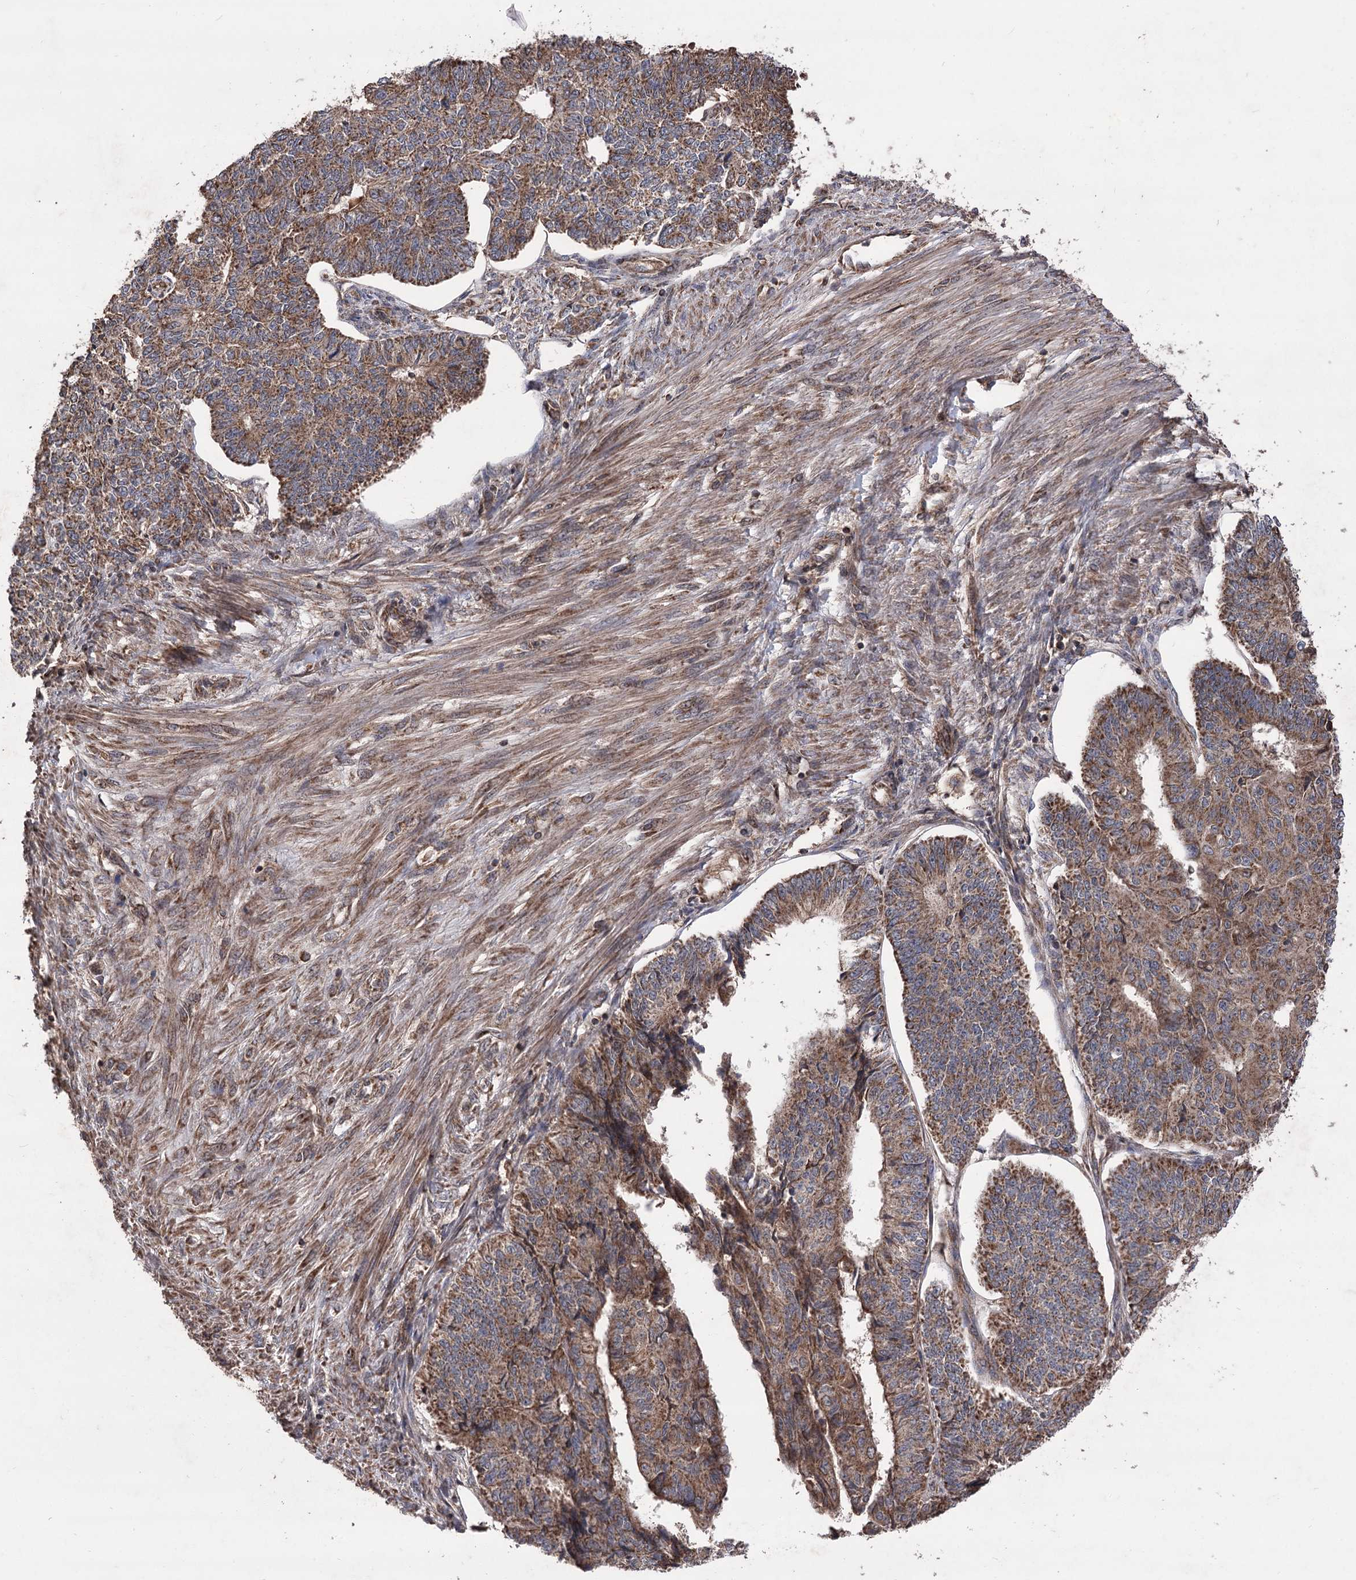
{"staining": {"intensity": "strong", "quantity": ">75%", "location": "cytoplasmic/membranous"}, "tissue": "endometrial cancer", "cell_type": "Tumor cells", "image_type": "cancer", "snomed": [{"axis": "morphology", "description": "Adenocarcinoma, NOS"}, {"axis": "topography", "description": "Endometrium"}], "caption": "Immunohistochemistry of human endometrial cancer (adenocarcinoma) exhibits high levels of strong cytoplasmic/membranous positivity in approximately >75% of tumor cells.", "gene": "RASSF3", "patient": {"sex": "female", "age": 32}}